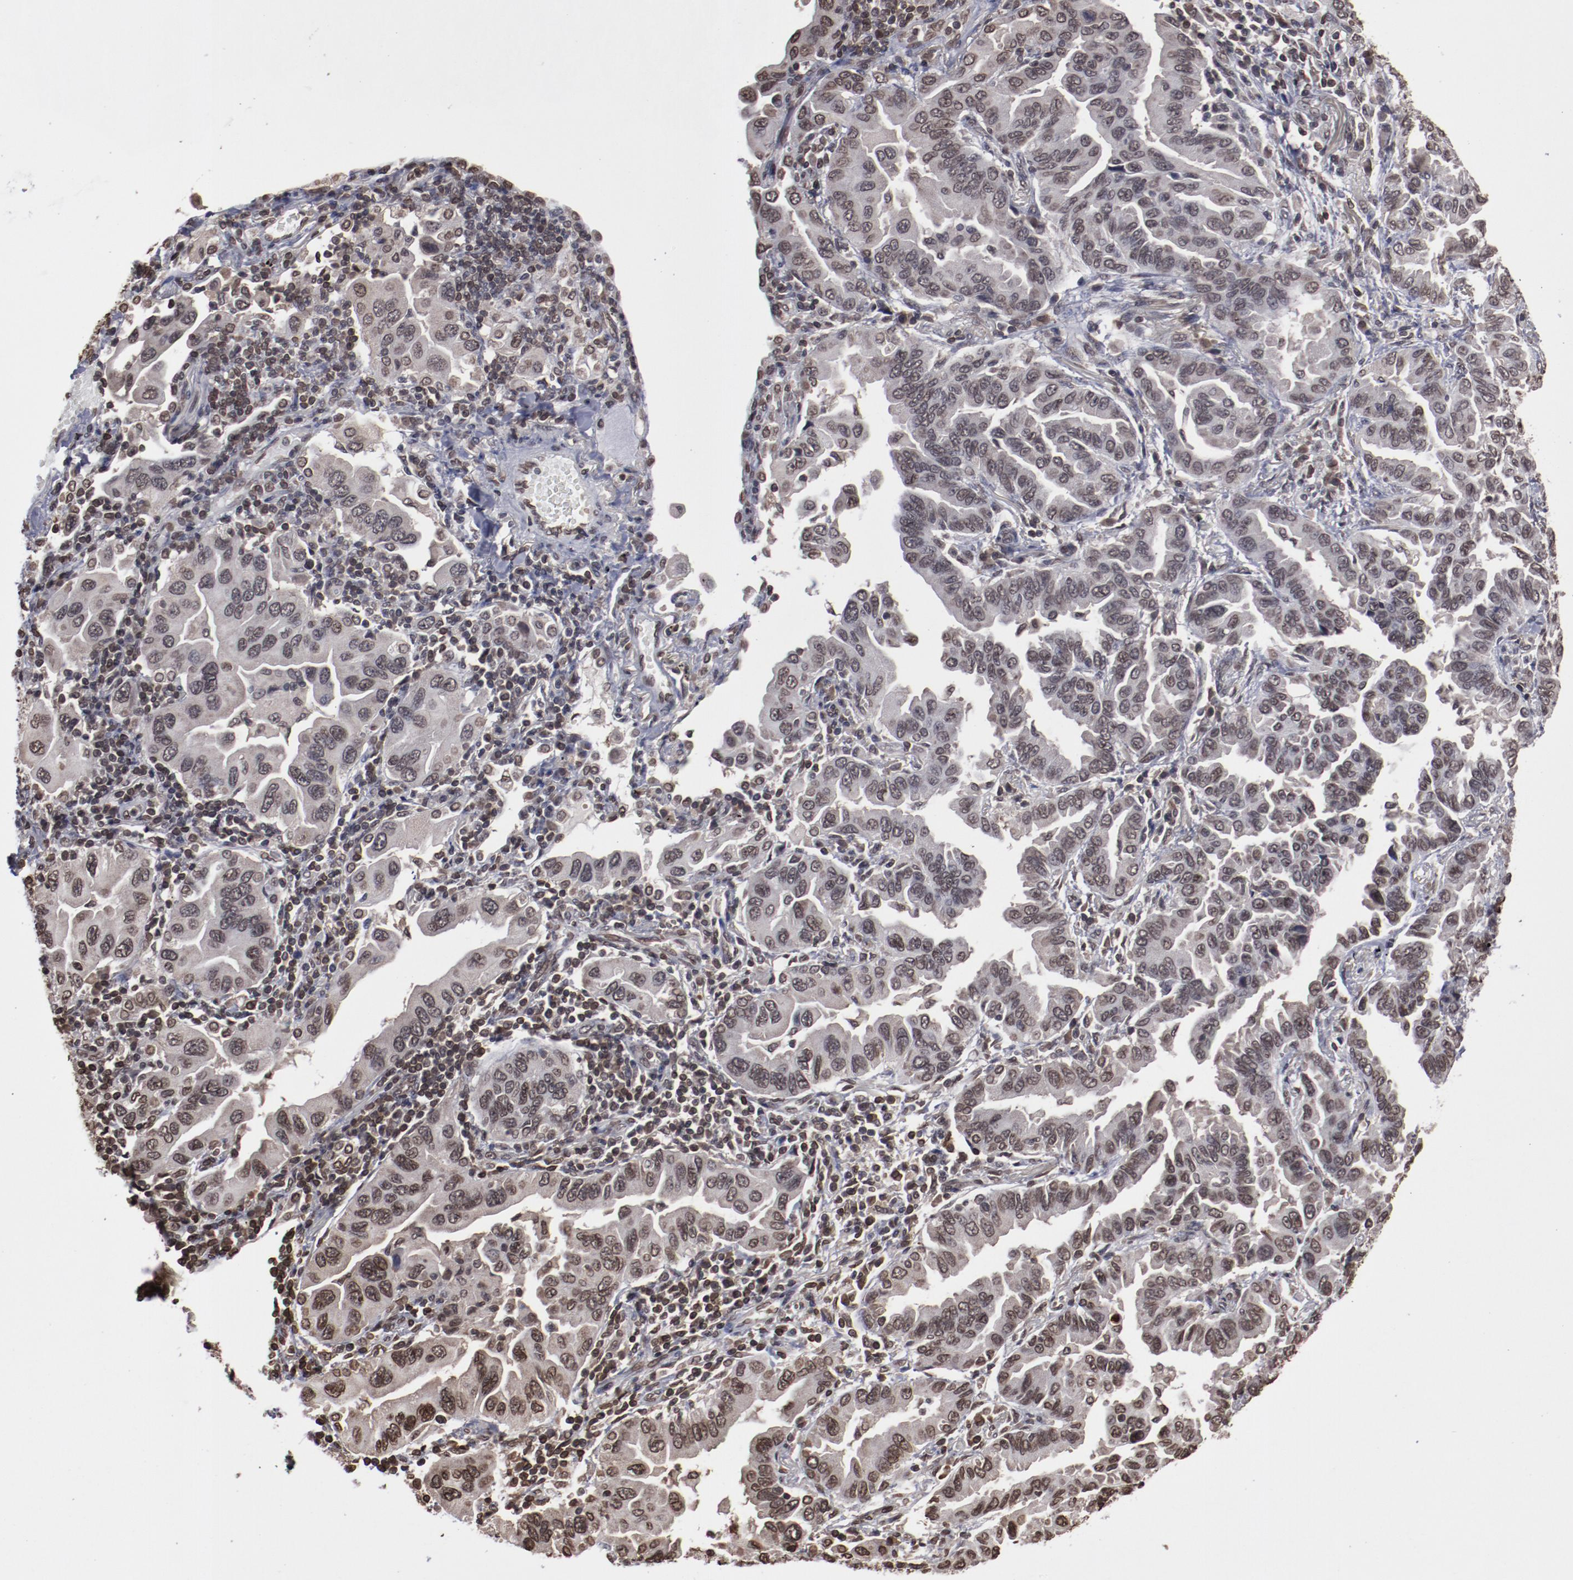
{"staining": {"intensity": "moderate", "quantity": ">75%", "location": "nuclear"}, "tissue": "lung cancer", "cell_type": "Tumor cells", "image_type": "cancer", "snomed": [{"axis": "morphology", "description": "Adenocarcinoma, NOS"}, {"axis": "topography", "description": "Lung"}], "caption": "Human lung cancer (adenocarcinoma) stained with a protein marker demonstrates moderate staining in tumor cells.", "gene": "AKT1", "patient": {"sex": "female", "age": 65}}